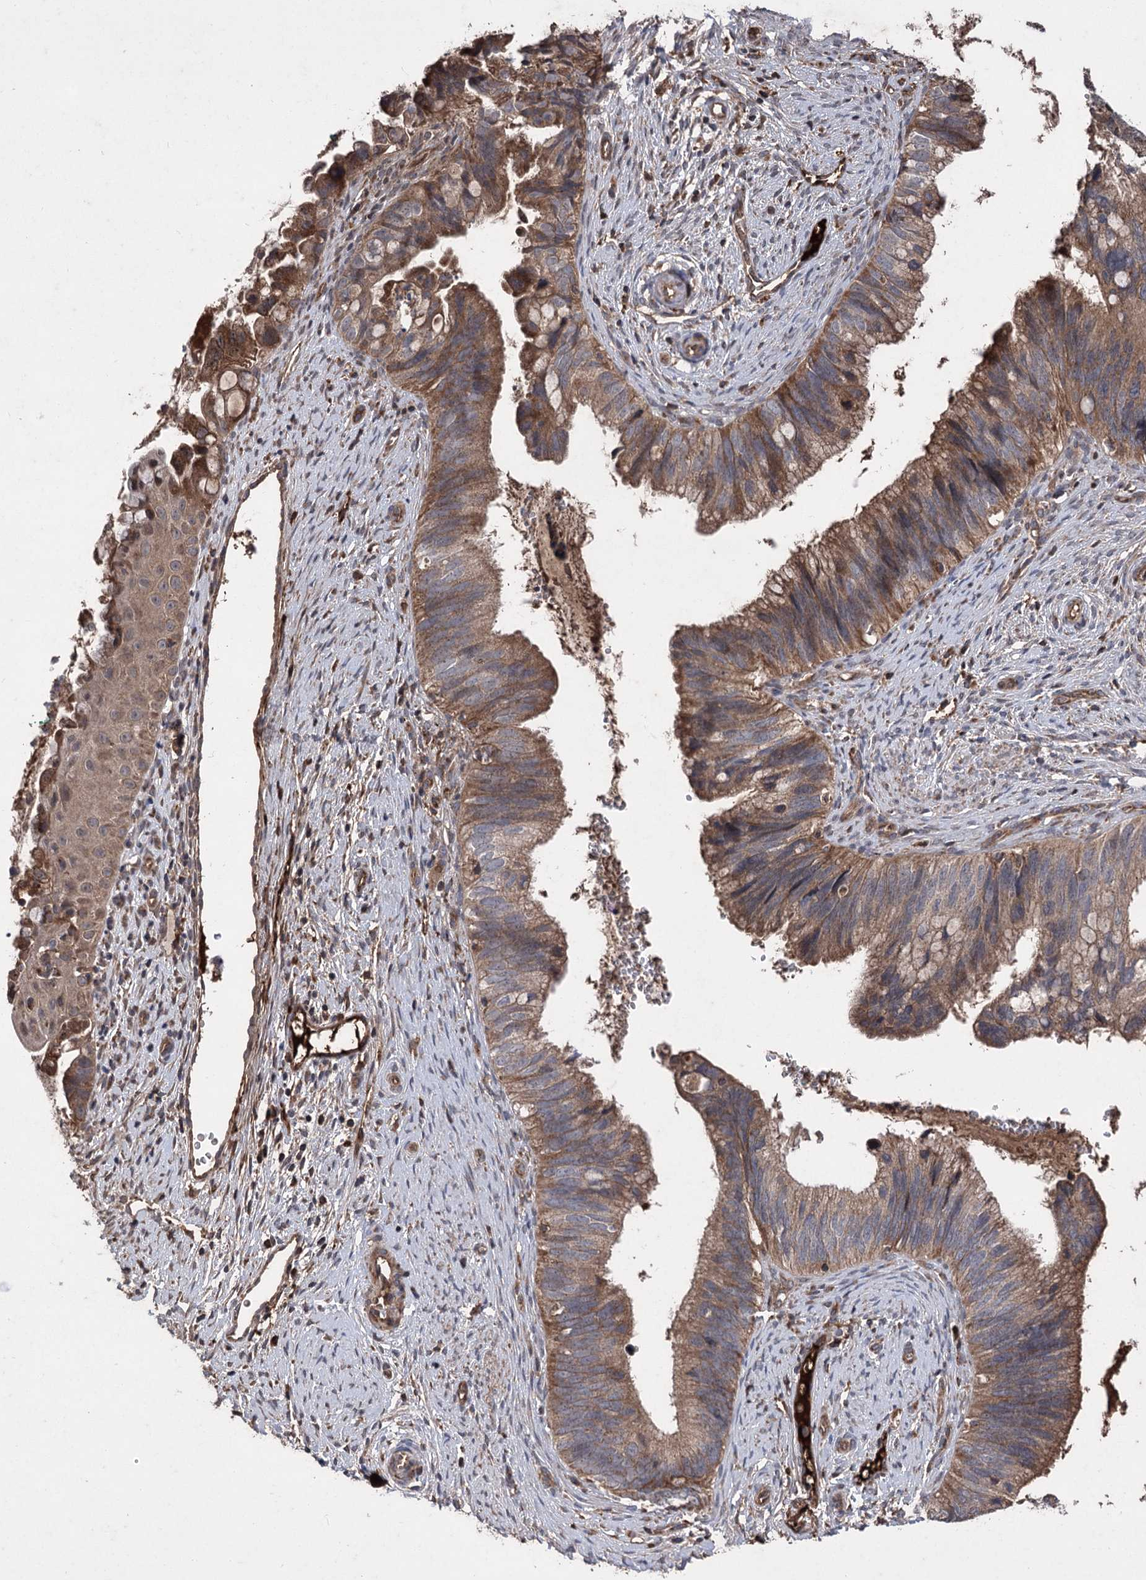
{"staining": {"intensity": "strong", "quantity": ">75%", "location": "cytoplasmic/membranous"}, "tissue": "cervical cancer", "cell_type": "Tumor cells", "image_type": "cancer", "snomed": [{"axis": "morphology", "description": "Adenocarcinoma, NOS"}, {"axis": "topography", "description": "Cervix"}], "caption": "IHC of cervical cancer (adenocarcinoma) reveals high levels of strong cytoplasmic/membranous expression in approximately >75% of tumor cells.", "gene": "RASSF3", "patient": {"sex": "female", "age": 42}}